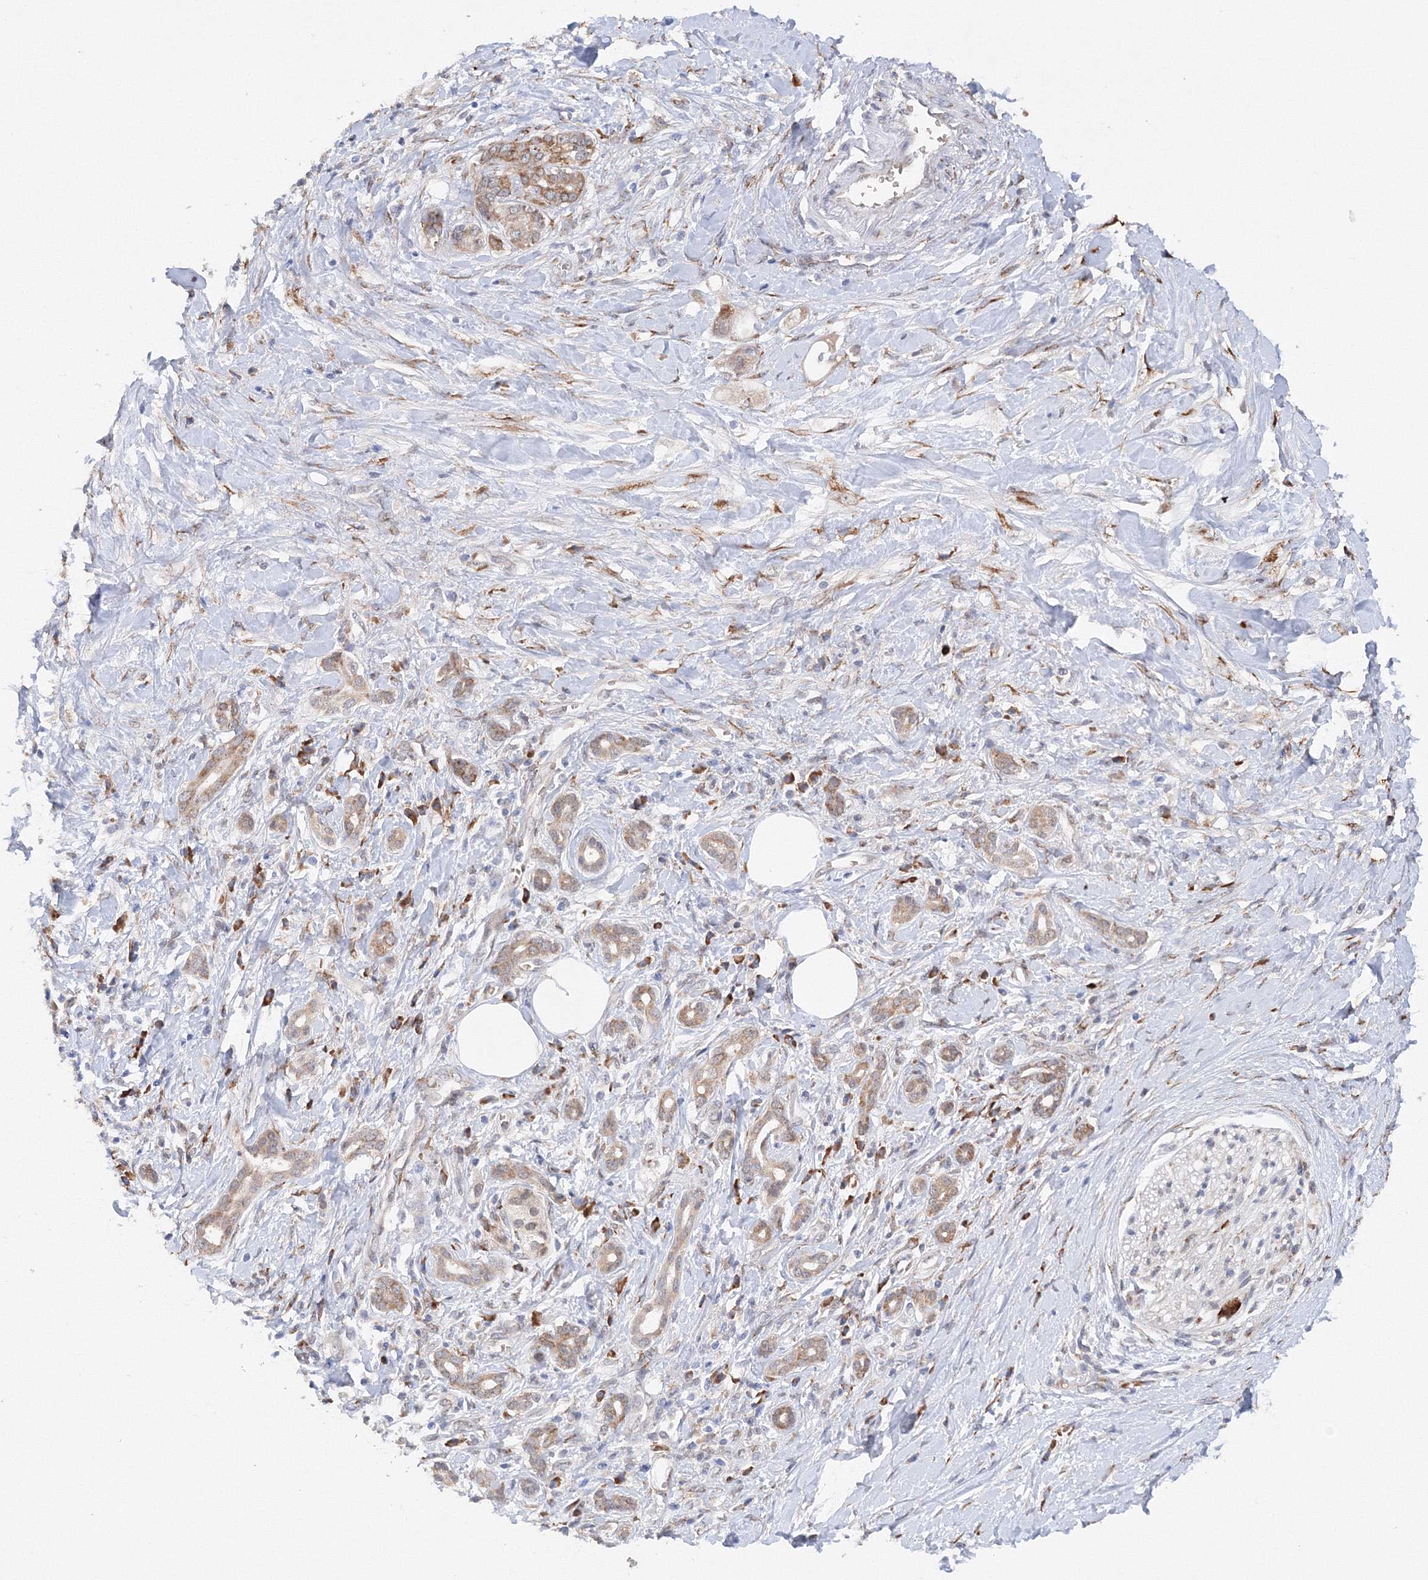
{"staining": {"intensity": "weak", "quantity": "25%-75%", "location": "cytoplasmic/membranous"}, "tissue": "pancreatic cancer", "cell_type": "Tumor cells", "image_type": "cancer", "snomed": [{"axis": "morphology", "description": "Adenocarcinoma, NOS"}, {"axis": "topography", "description": "Pancreas"}], "caption": "Human adenocarcinoma (pancreatic) stained for a protein (brown) shows weak cytoplasmic/membranous positive staining in approximately 25%-75% of tumor cells.", "gene": "DIS3L2", "patient": {"sex": "female", "age": 56}}